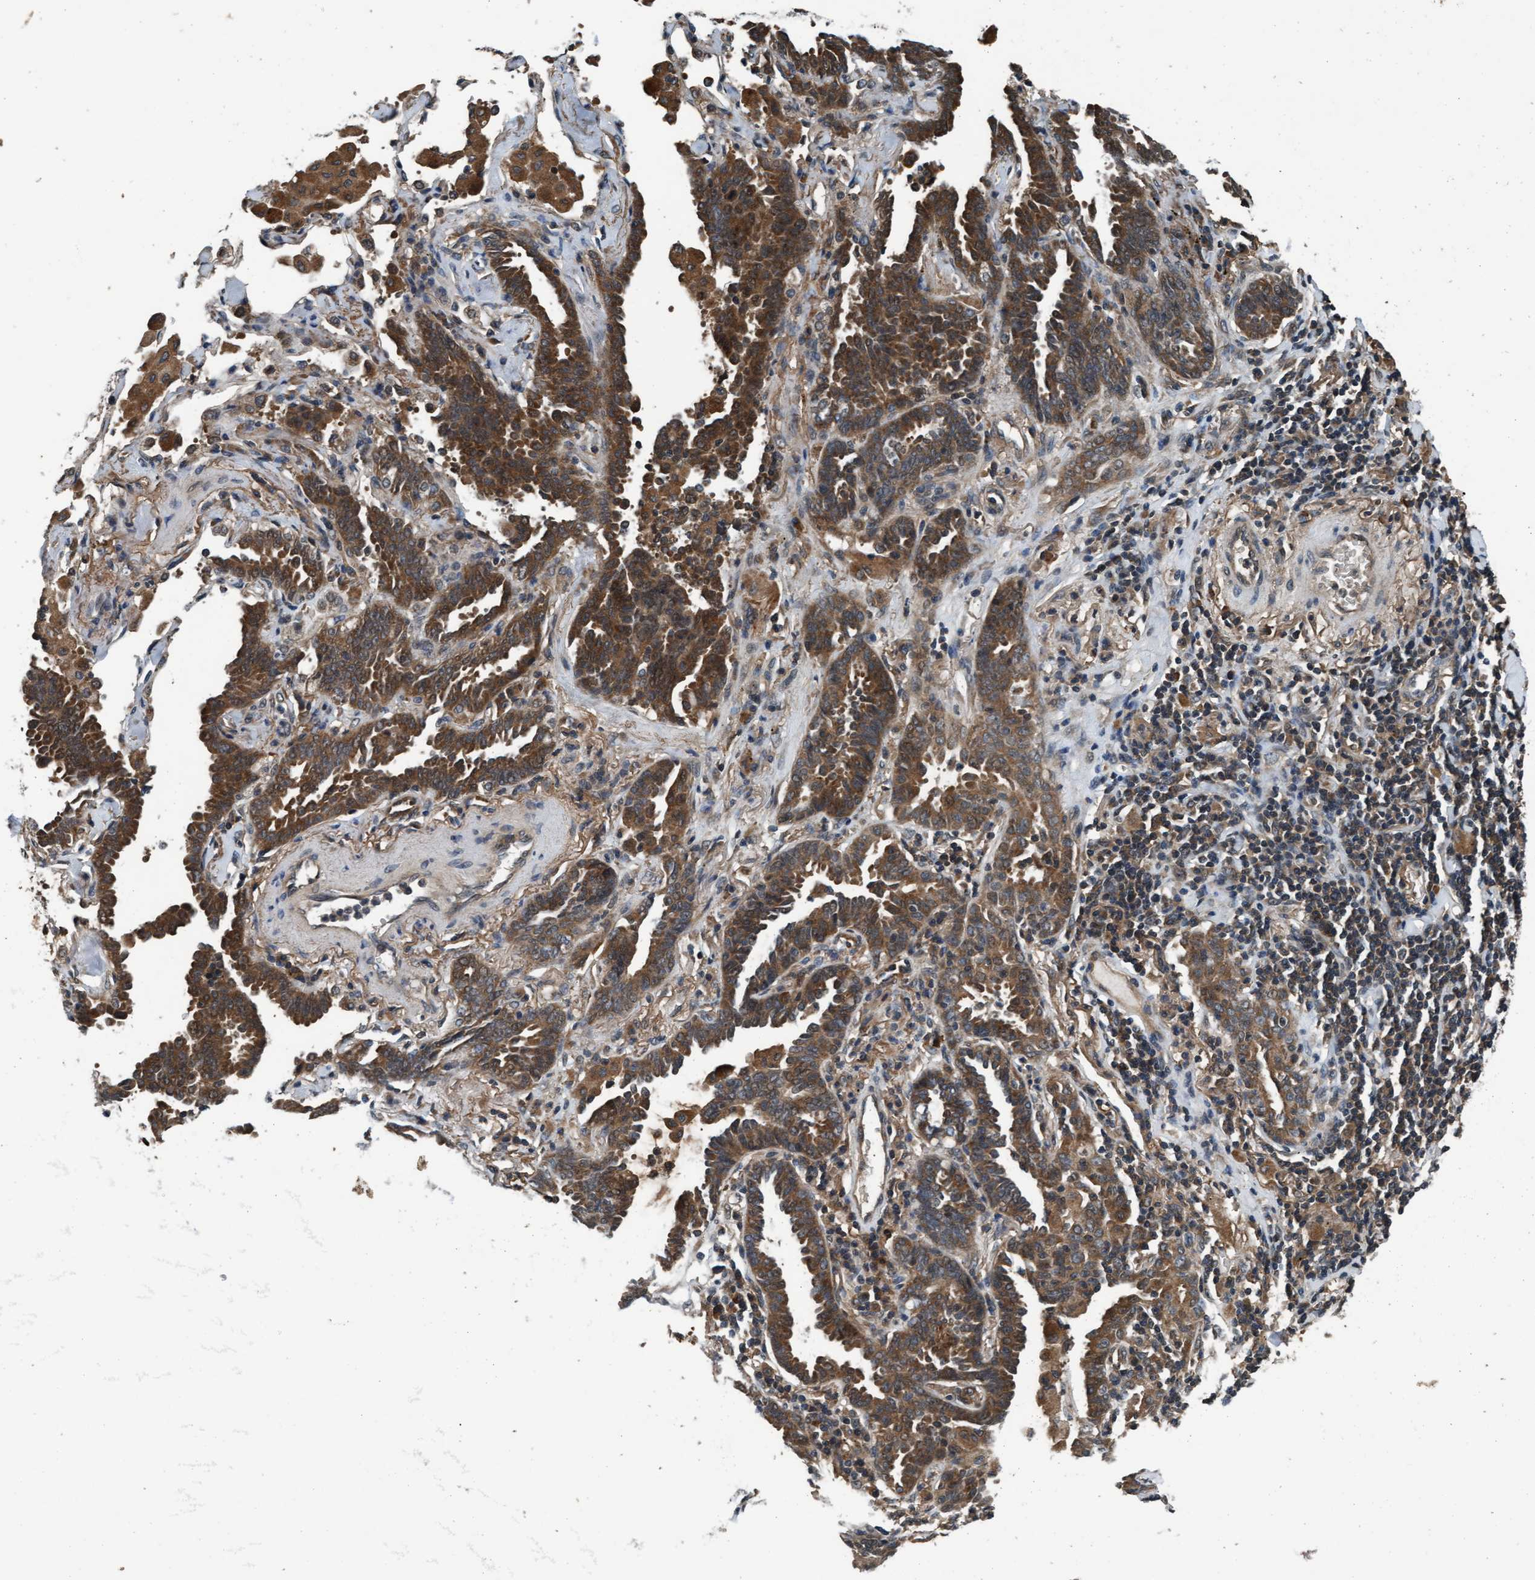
{"staining": {"intensity": "strong", "quantity": ">75%", "location": "cytoplasmic/membranous"}, "tissue": "lung cancer", "cell_type": "Tumor cells", "image_type": "cancer", "snomed": [{"axis": "morphology", "description": "Adenocarcinoma, NOS"}, {"axis": "topography", "description": "Lung"}], "caption": "A brown stain labels strong cytoplasmic/membranous staining of a protein in adenocarcinoma (lung) tumor cells. Nuclei are stained in blue.", "gene": "WASF1", "patient": {"sex": "female", "age": 64}}